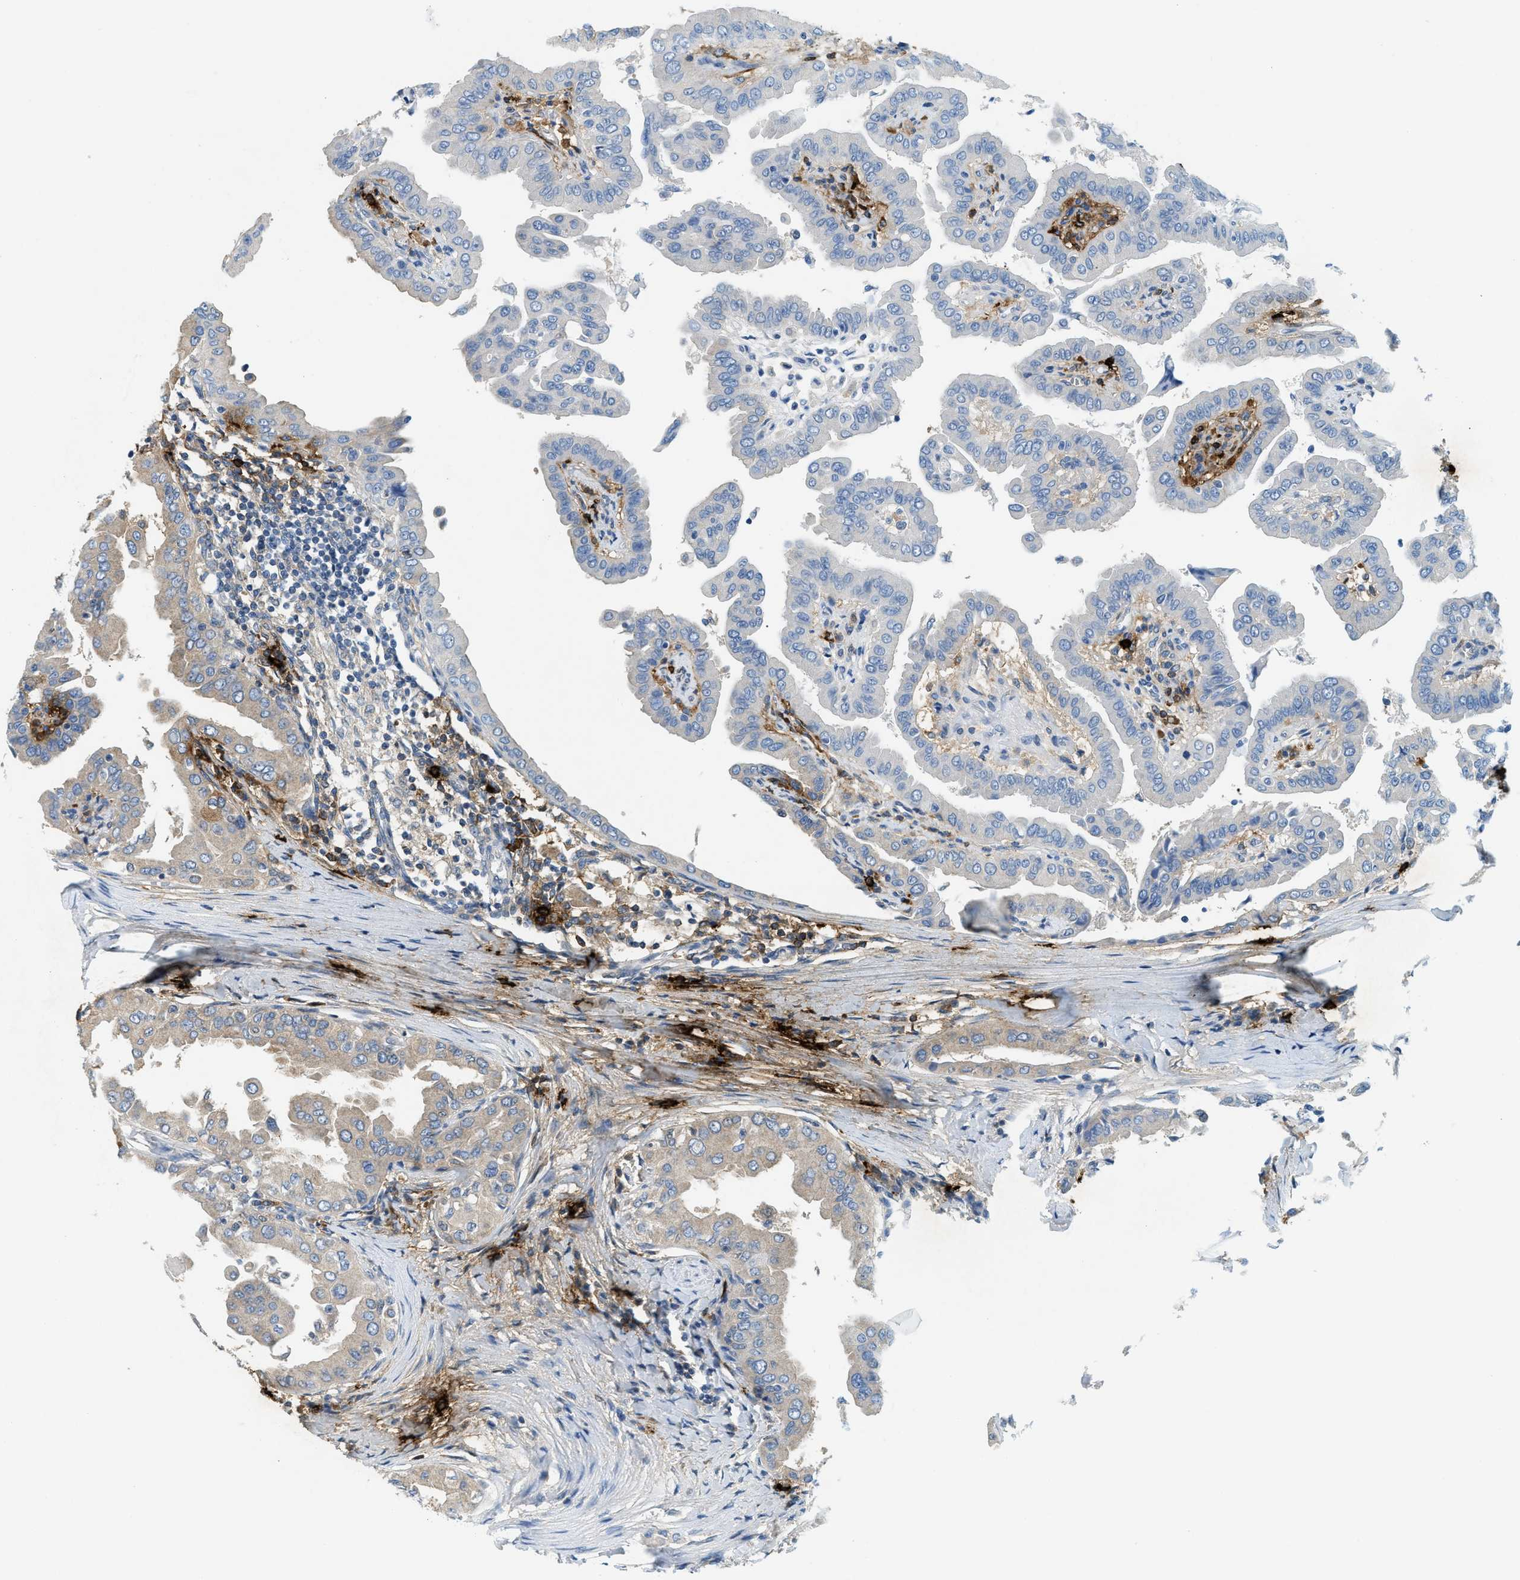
{"staining": {"intensity": "negative", "quantity": "none", "location": "none"}, "tissue": "thyroid cancer", "cell_type": "Tumor cells", "image_type": "cancer", "snomed": [{"axis": "morphology", "description": "Papillary adenocarcinoma, NOS"}, {"axis": "topography", "description": "Thyroid gland"}], "caption": "Thyroid cancer (papillary adenocarcinoma) stained for a protein using IHC displays no expression tumor cells.", "gene": "TPSAB1", "patient": {"sex": "male", "age": 33}}